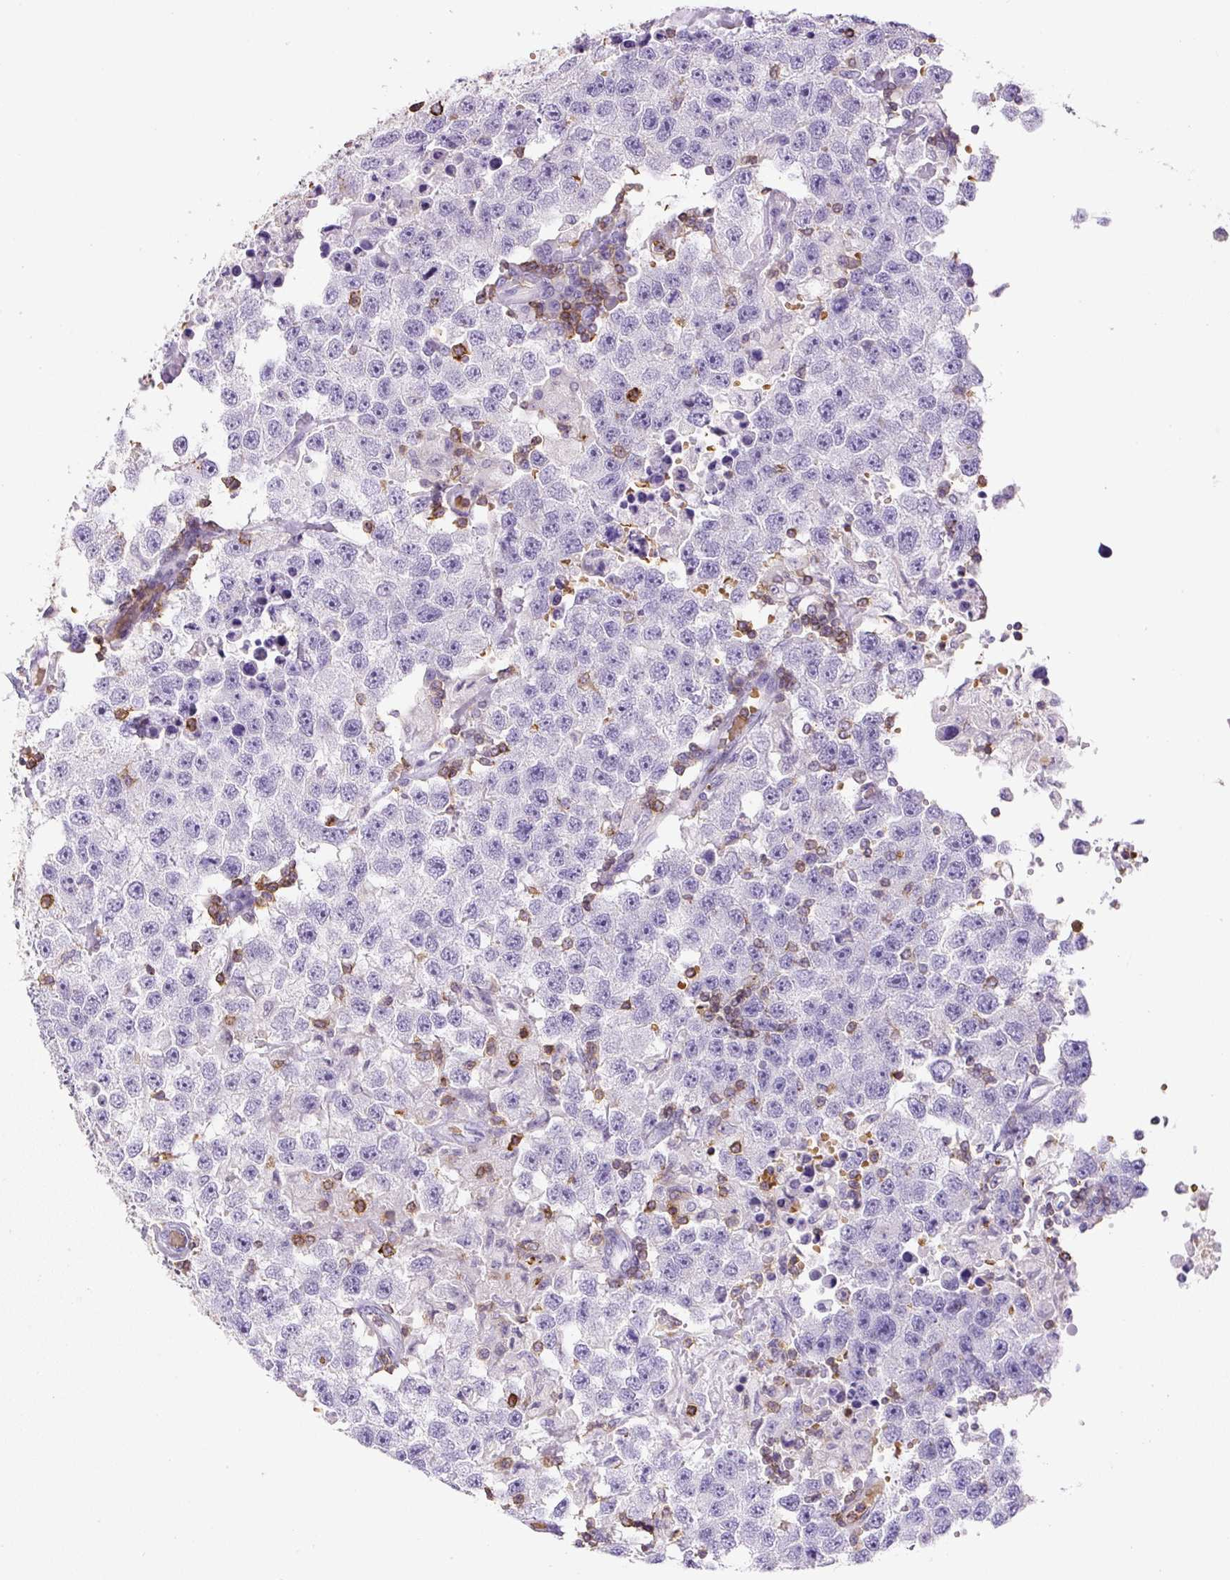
{"staining": {"intensity": "negative", "quantity": "none", "location": "none"}, "tissue": "testis cancer", "cell_type": "Tumor cells", "image_type": "cancer", "snomed": [{"axis": "morphology", "description": "Carcinoma, Embryonal, NOS"}, {"axis": "topography", "description": "Testis"}], "caption": "Immunohistochemical staining of human testis cancer (embryonal carcinoma) shows no significant positivity in tumor cells. (Stains: DAB immunohistochemistry with hematoxylin counter stain, Microscopy: brightfield microscopy at high magnification).", "gene": "FAM228B", "patient": {"sex": "male", "age": 83}}